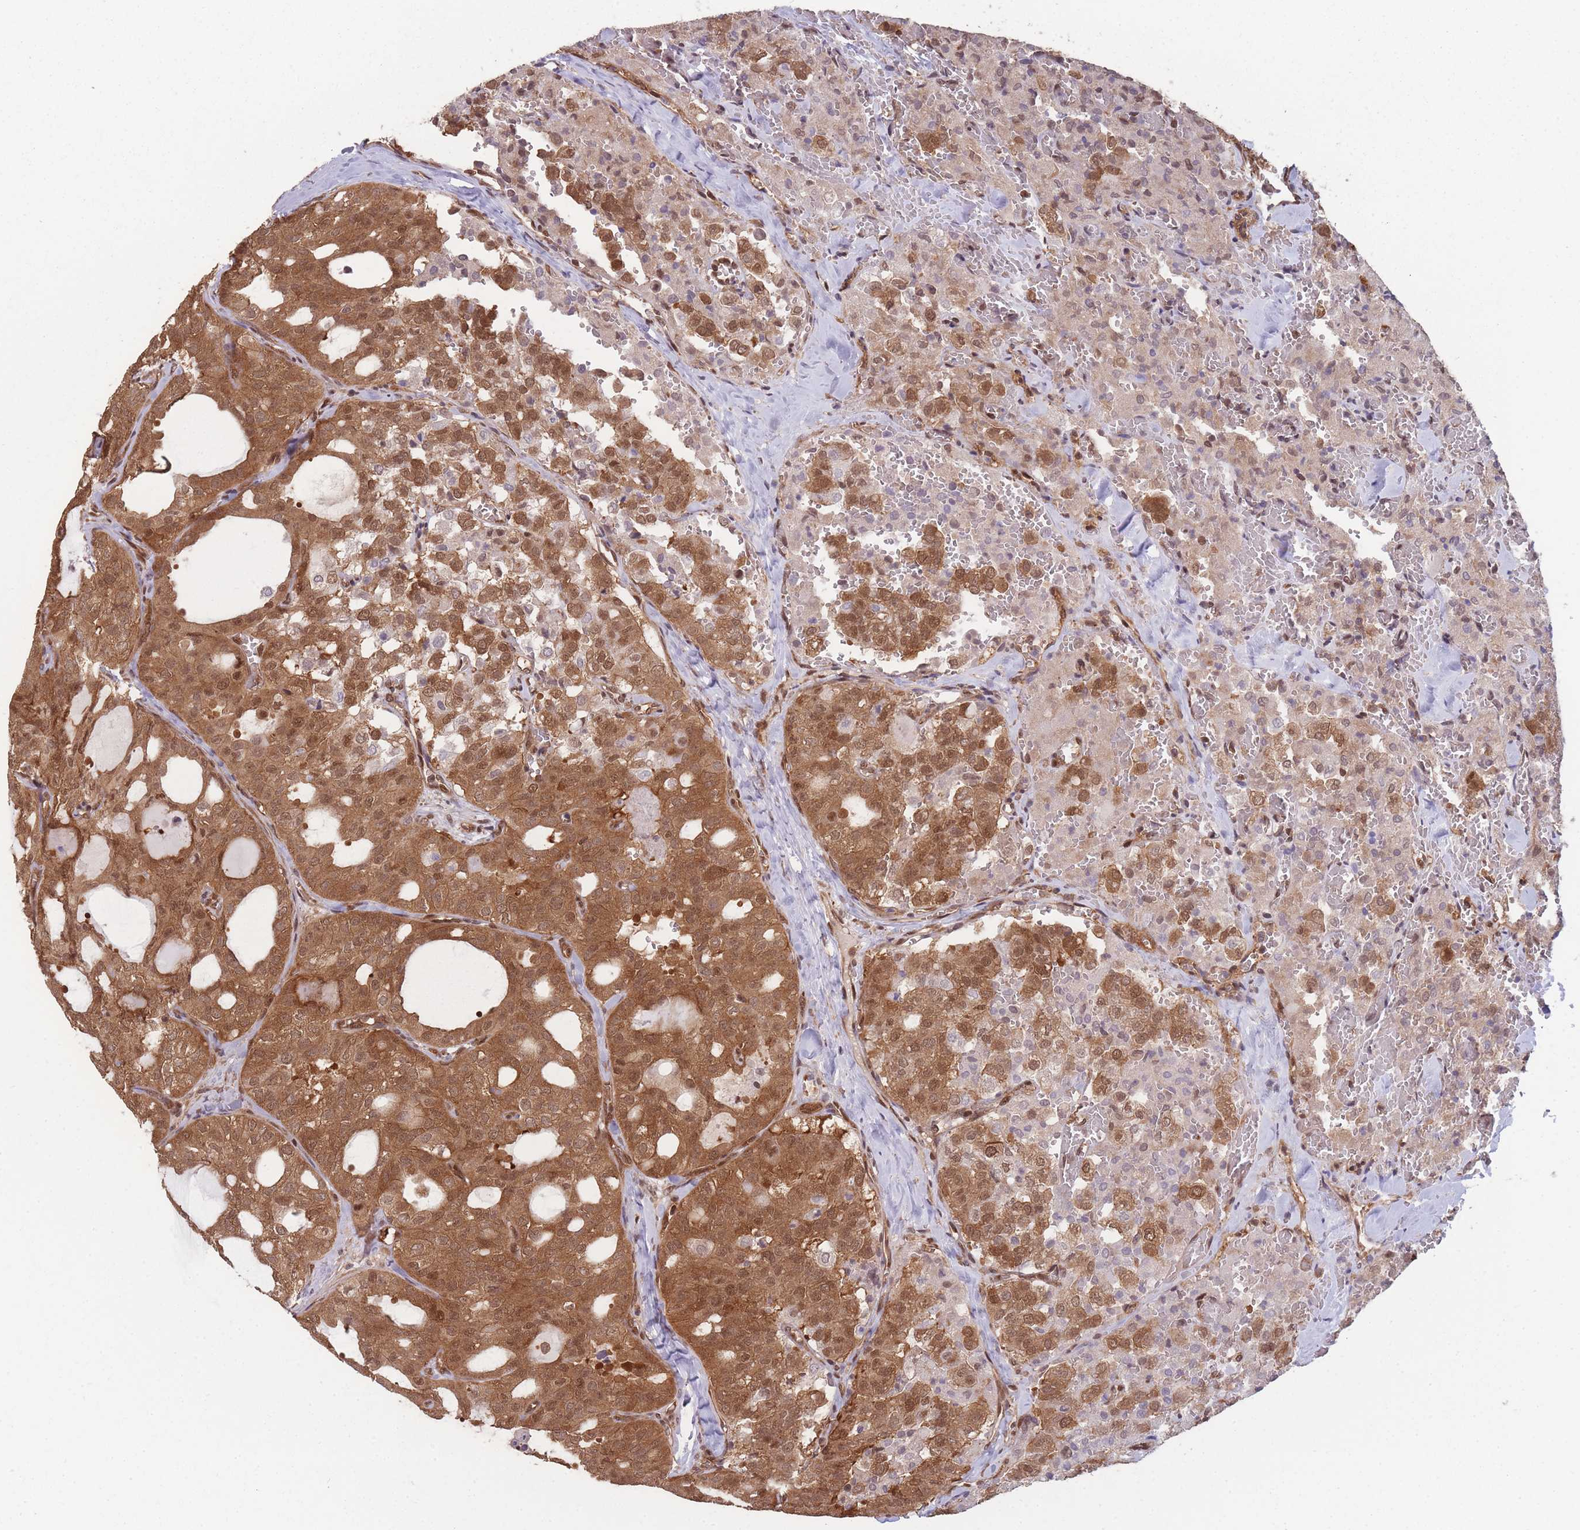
{"staining": {"intensity": "moderate", "quantity": ">75%", "location": "cytoplasmic/membranous,nuclear"}, "tissue": "thyroid cancer", "cell_type": "Tumor cells", "image_type": "cancer", "snomed": [{"axis": "morphology", "description": "Follicular adenoma carcinoma, NOS"}, {"axis": "topography", "description": "Thyroid gland"}], "caption": "Tumor cells exhibit moderate cytoplasmic/membranous and nuclear expression in approximately >75% of cells in follicular adenoma carcinoma (thyroid).", "gene": "PPP6R3", "patient": {"sex": "male", "age": 75}}